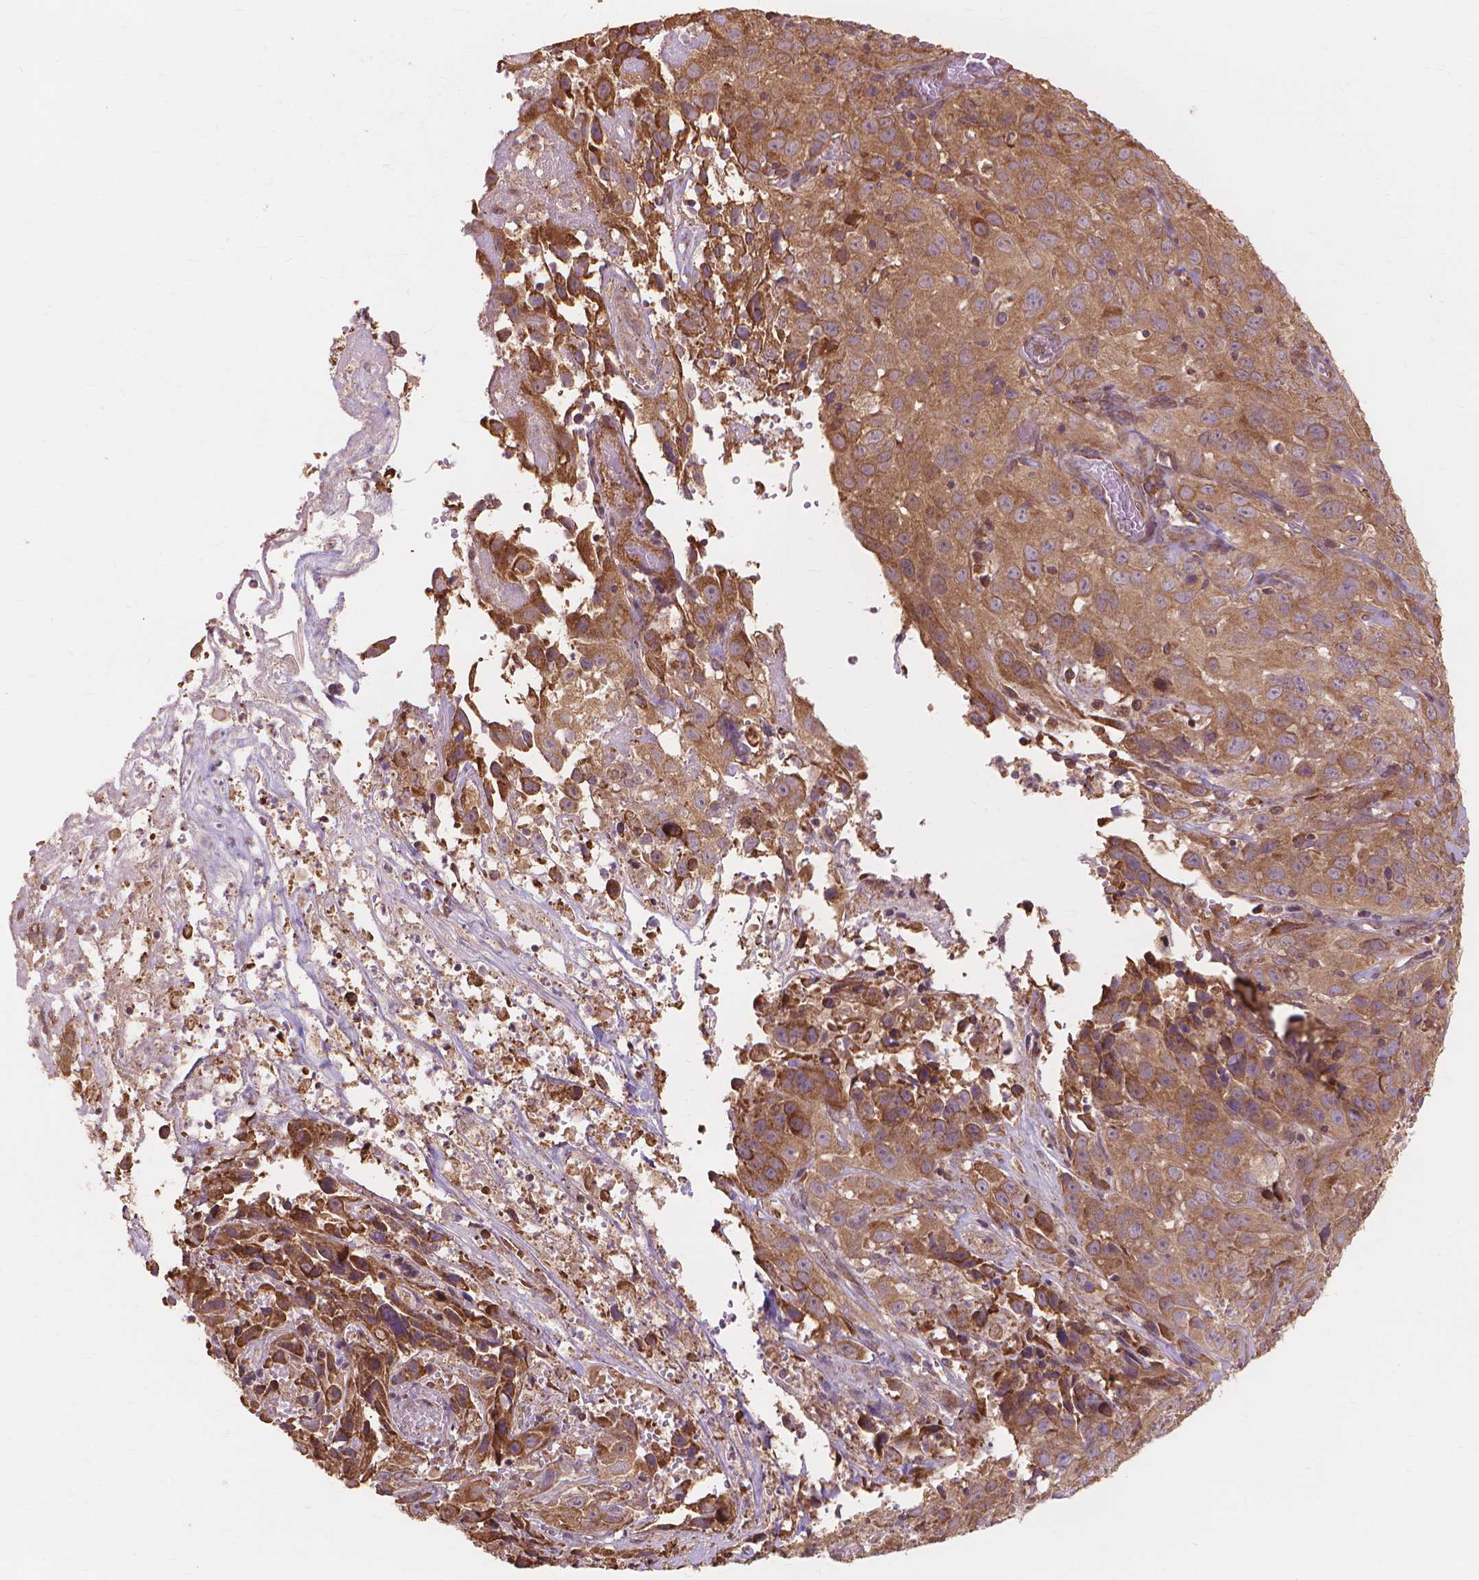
{"staining": {"intensity": "moderate", "quantity": ">75%", "location": "cytoplasmic/membranous"}, "tissue": "cervical cancer", "cell_type": "Tumor cells", "image_type": "cancer", "snomed": [{"axis": "morphology", "description": "Squamous cell carcinoma, NOS"}, {"axis": "topography", "description": "Cervix"}], "caption": "Moderate cytoplasmic/membranous staining for a protein is identified in approximately >75% of tumor cells of cervical cancer using immunohistochemistry.", "gene": "TAB2", "patient": {"sex": "female", "age": 32}}